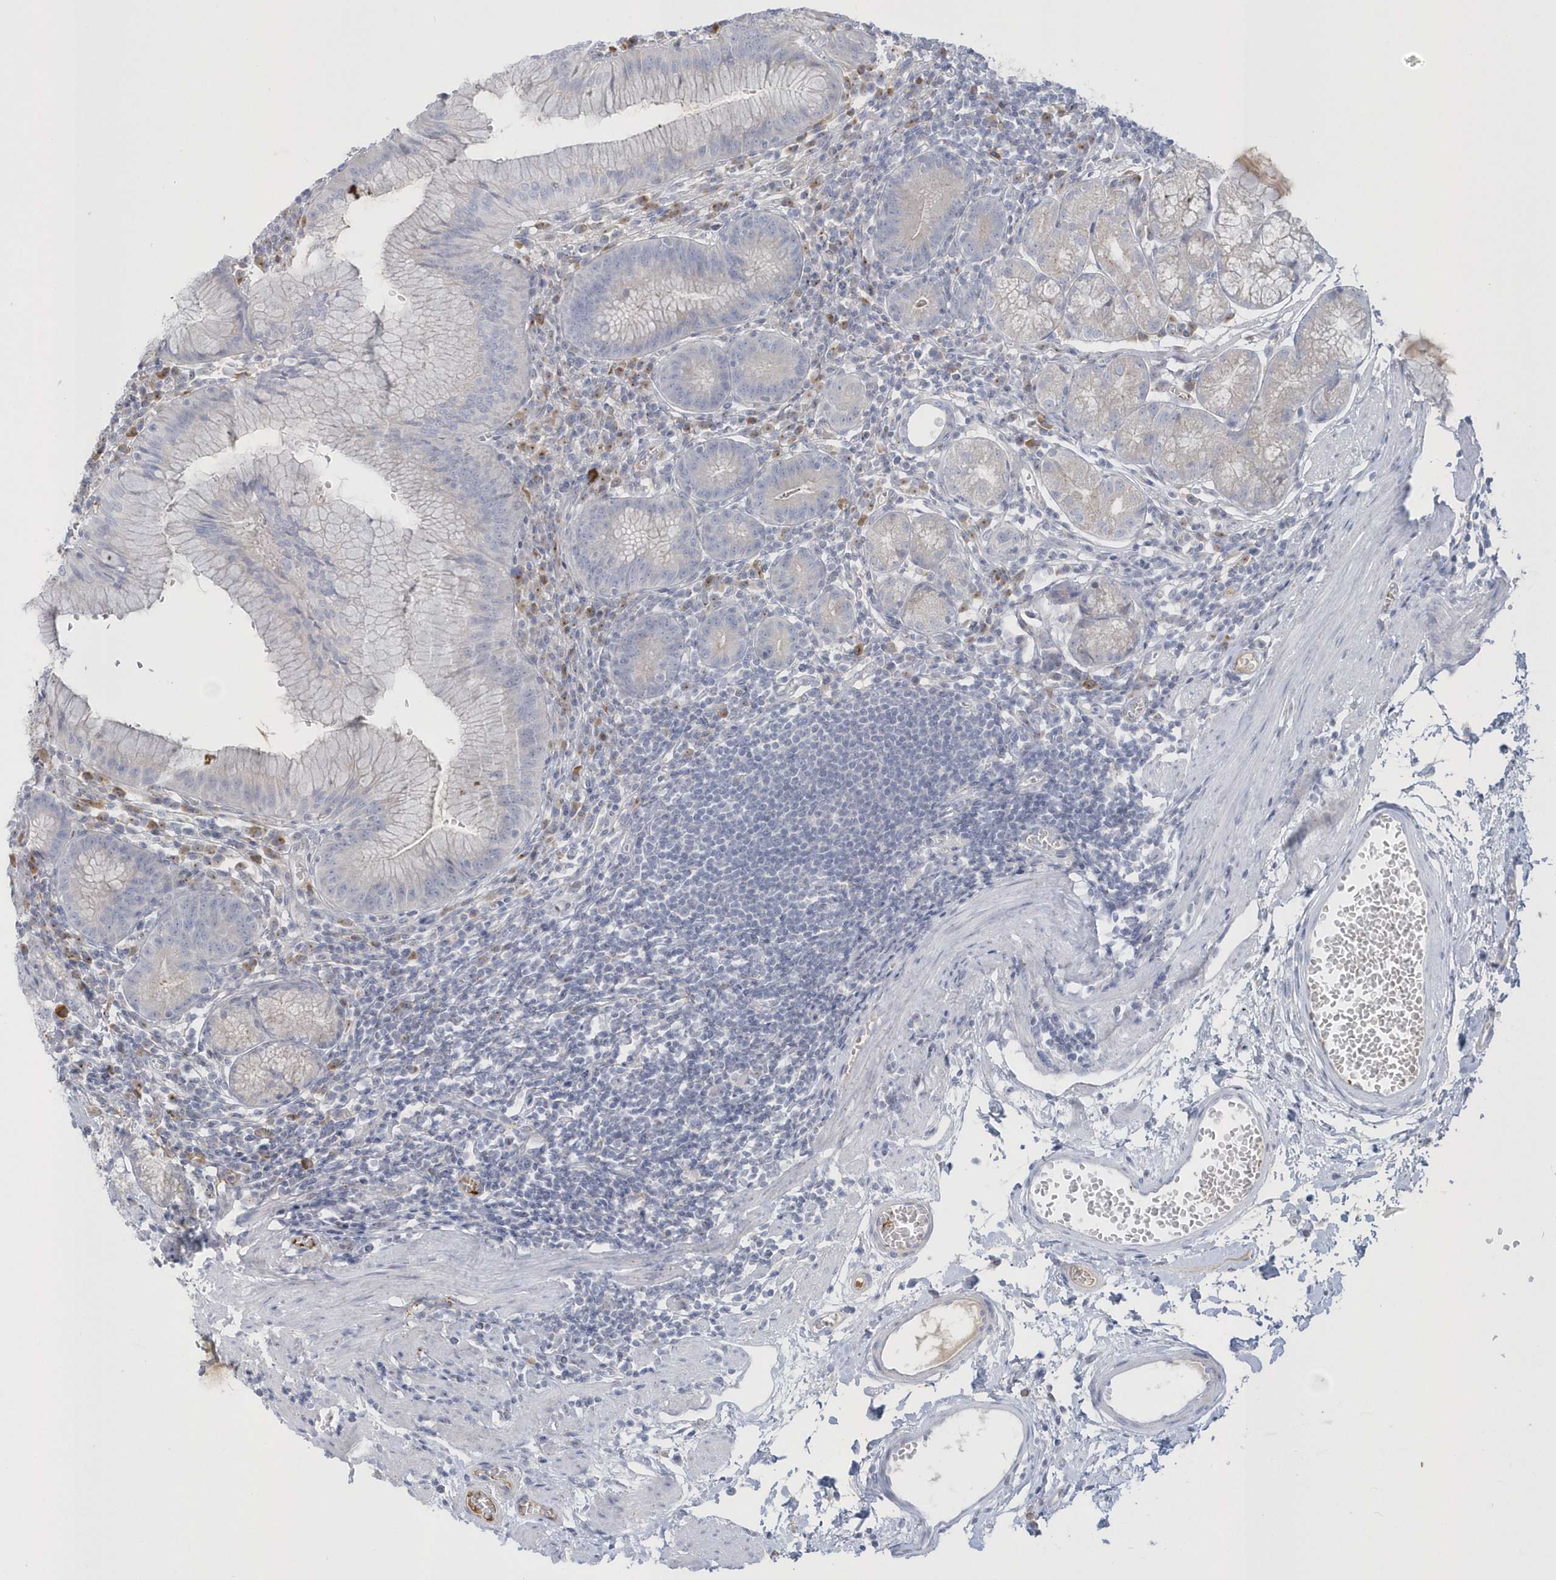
{"staining": {"intensity": "negative", "quantity": "none", "location": "none"}, "tissue": "stomach", "cell_type": "Glandular cells", "image_type": "normal", "snomed": [{"axis": "morphology", "description": "Normal tissue, NOS"}, {"axis": "topography", "description": "Stomach"}], "caption": "Photomicrograph shows no significant protein positivity in glandular cells of benign stomach.", "gene": "SEMA3D", "patient": {"sex": "male", "age": 55}}